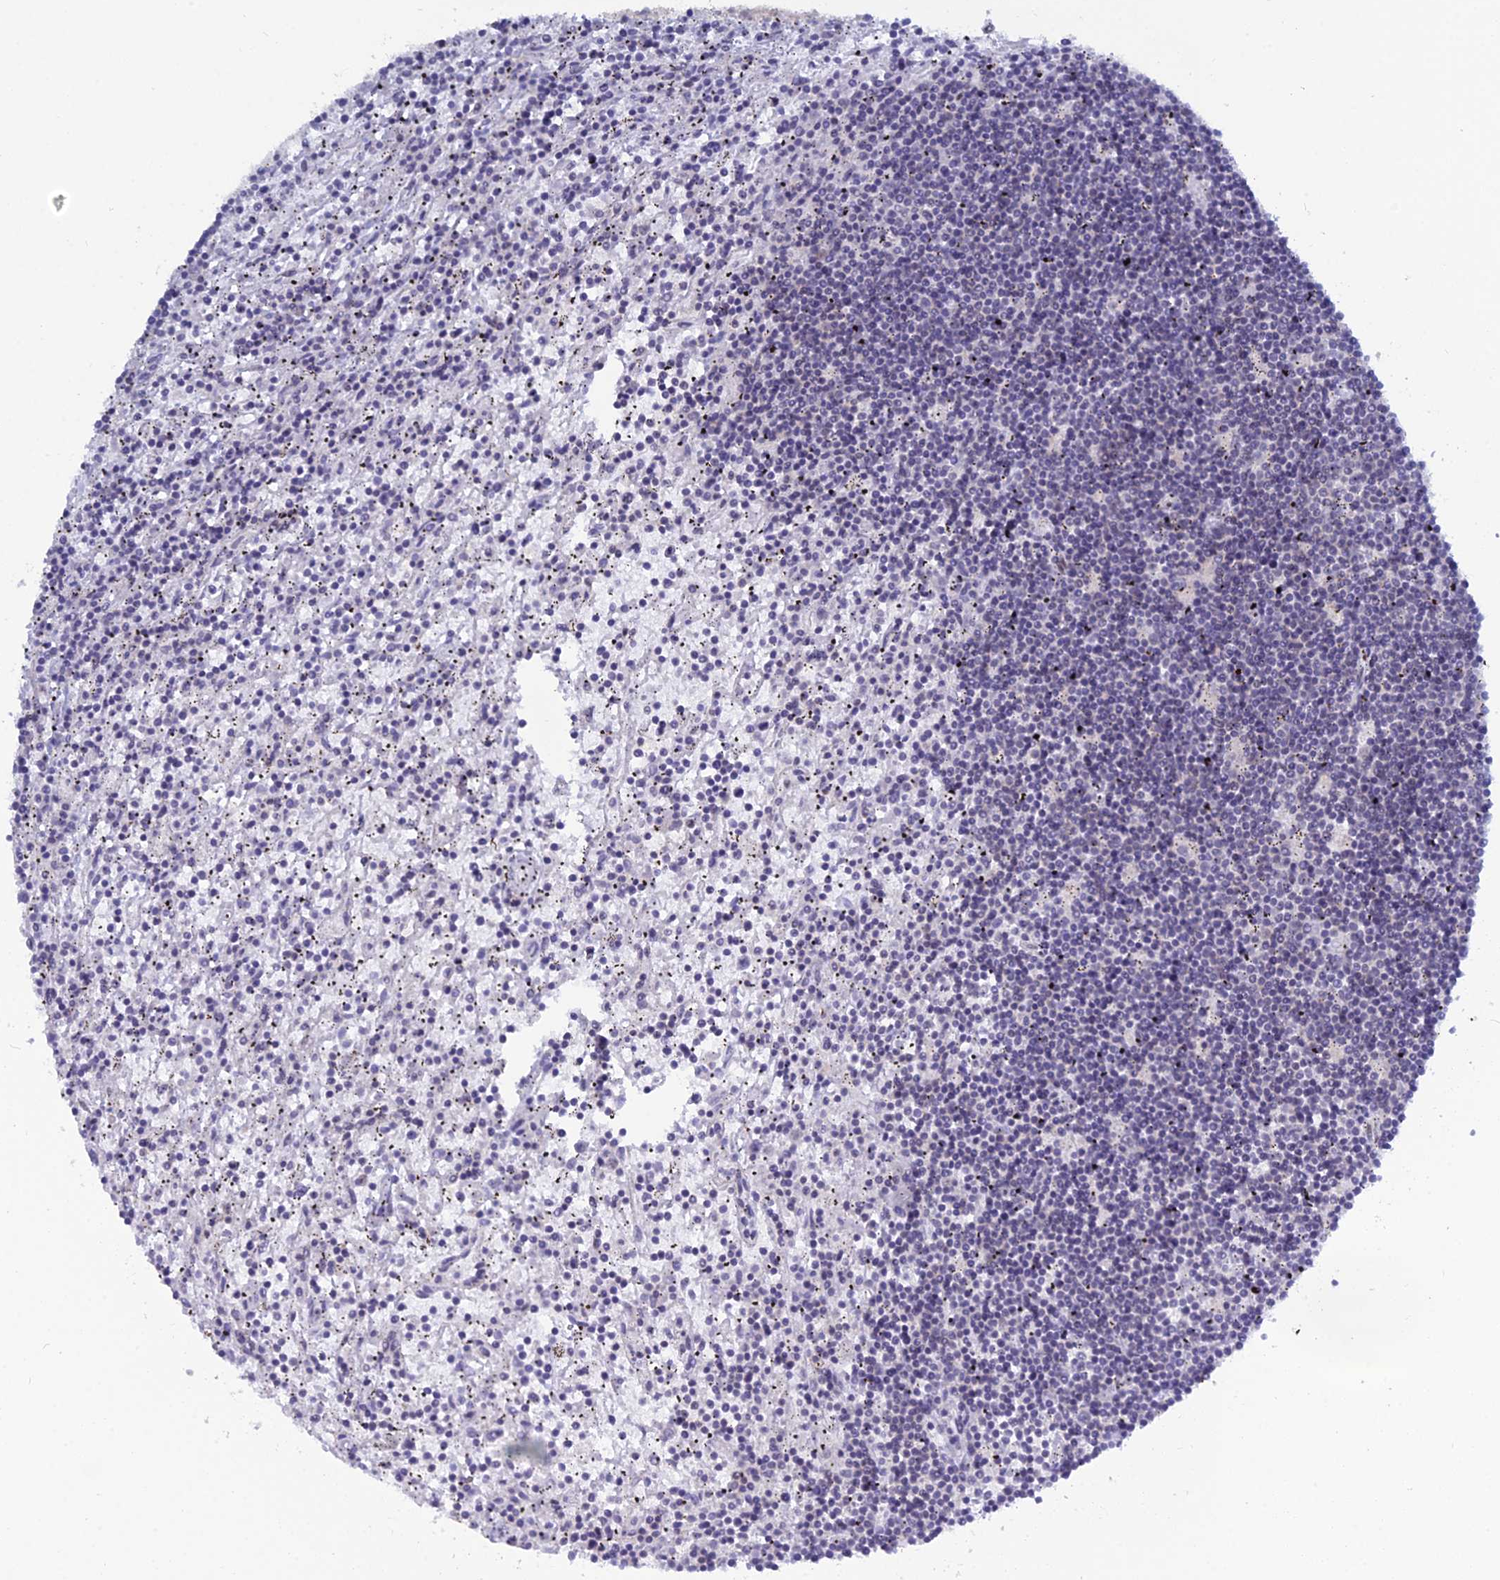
{"staining": {"intensity": "negative", "quantity": "none", "location": "none"}, "tissue": "lymphoma", "cell_type": "Tumor cells", "image_type": "cancer", "snomed": [{"axis": "morphology", "description": "Malignant lymphoma, non-Hodgkin's type, Low grade"}, {"axis": "topography", "description": "Spleen"}], "caption": "A micrograph of human lymphoma is negative for staining in tumor cells. Brightfield microscopy of immunohistochemistry (IHC) stained with DAB (3,3'-diaminobenzidine) (brown) and hematoxylin (blue), captured at high magnification.", "gene": "NOL4L", "patient": {"sex": "male", "age": 76}}